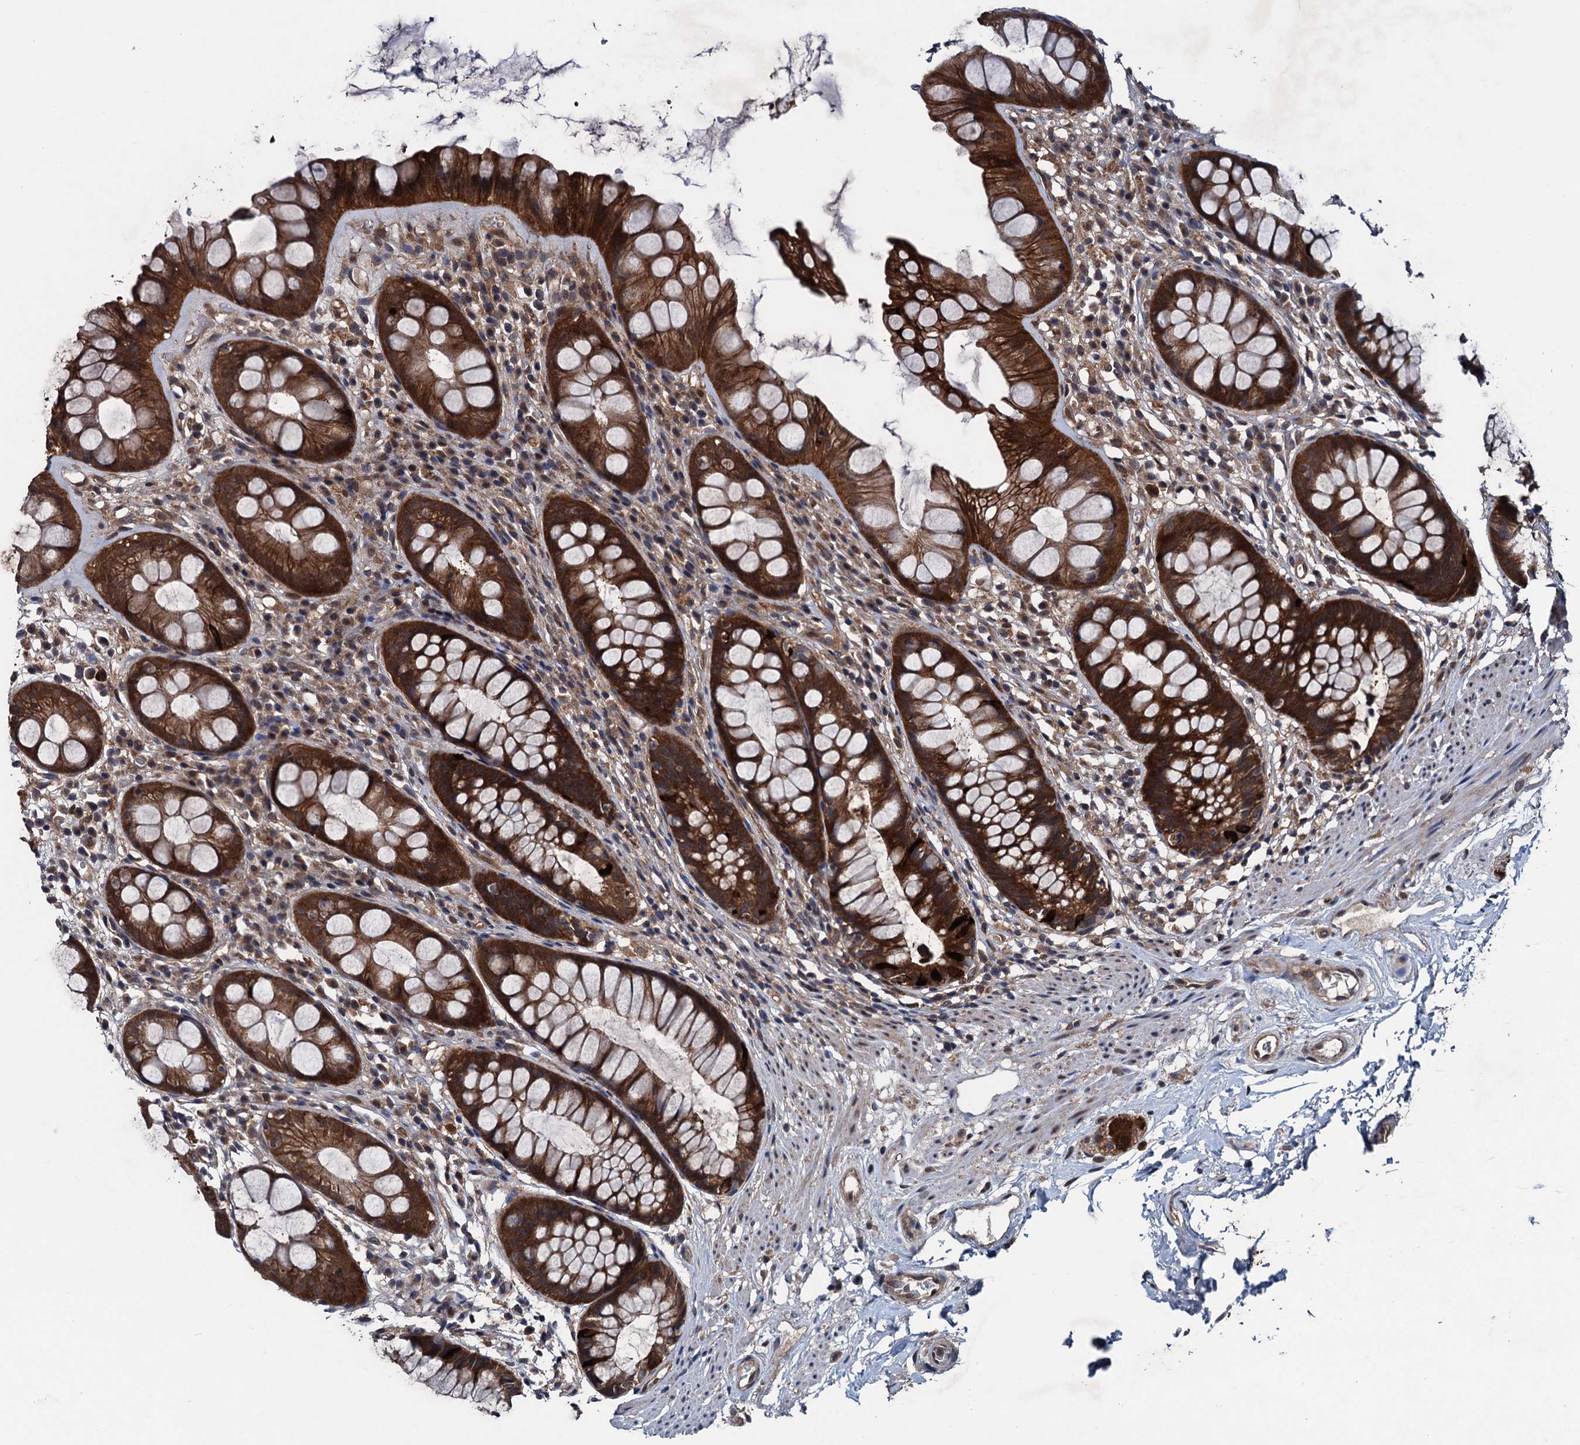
{"staining": {"intensity": "strong", "quantity": ">75%", "location": "cytoplasmic/membranous"}, "tissue": "rectum", "cell_type": "Glandular cells", "image_type": "normal", "snomed": [{"axis": "morphology", "description": "Normal tissue, NOS"}, {"axis": "topography", "description": "Rectum"}], "caption": "Immunohistochemistry photomicrograph of benign rectum: rectum stained using immunohistochemistry (IHC) shows high levels of strong protein expression localized specifically in the cytoplasmic/membranous of glandular cells, appearing as a cytoplasmic/membranous brown color.", "gene": "BLTP3B", "patient": {"sex": "male", "age": 74}}